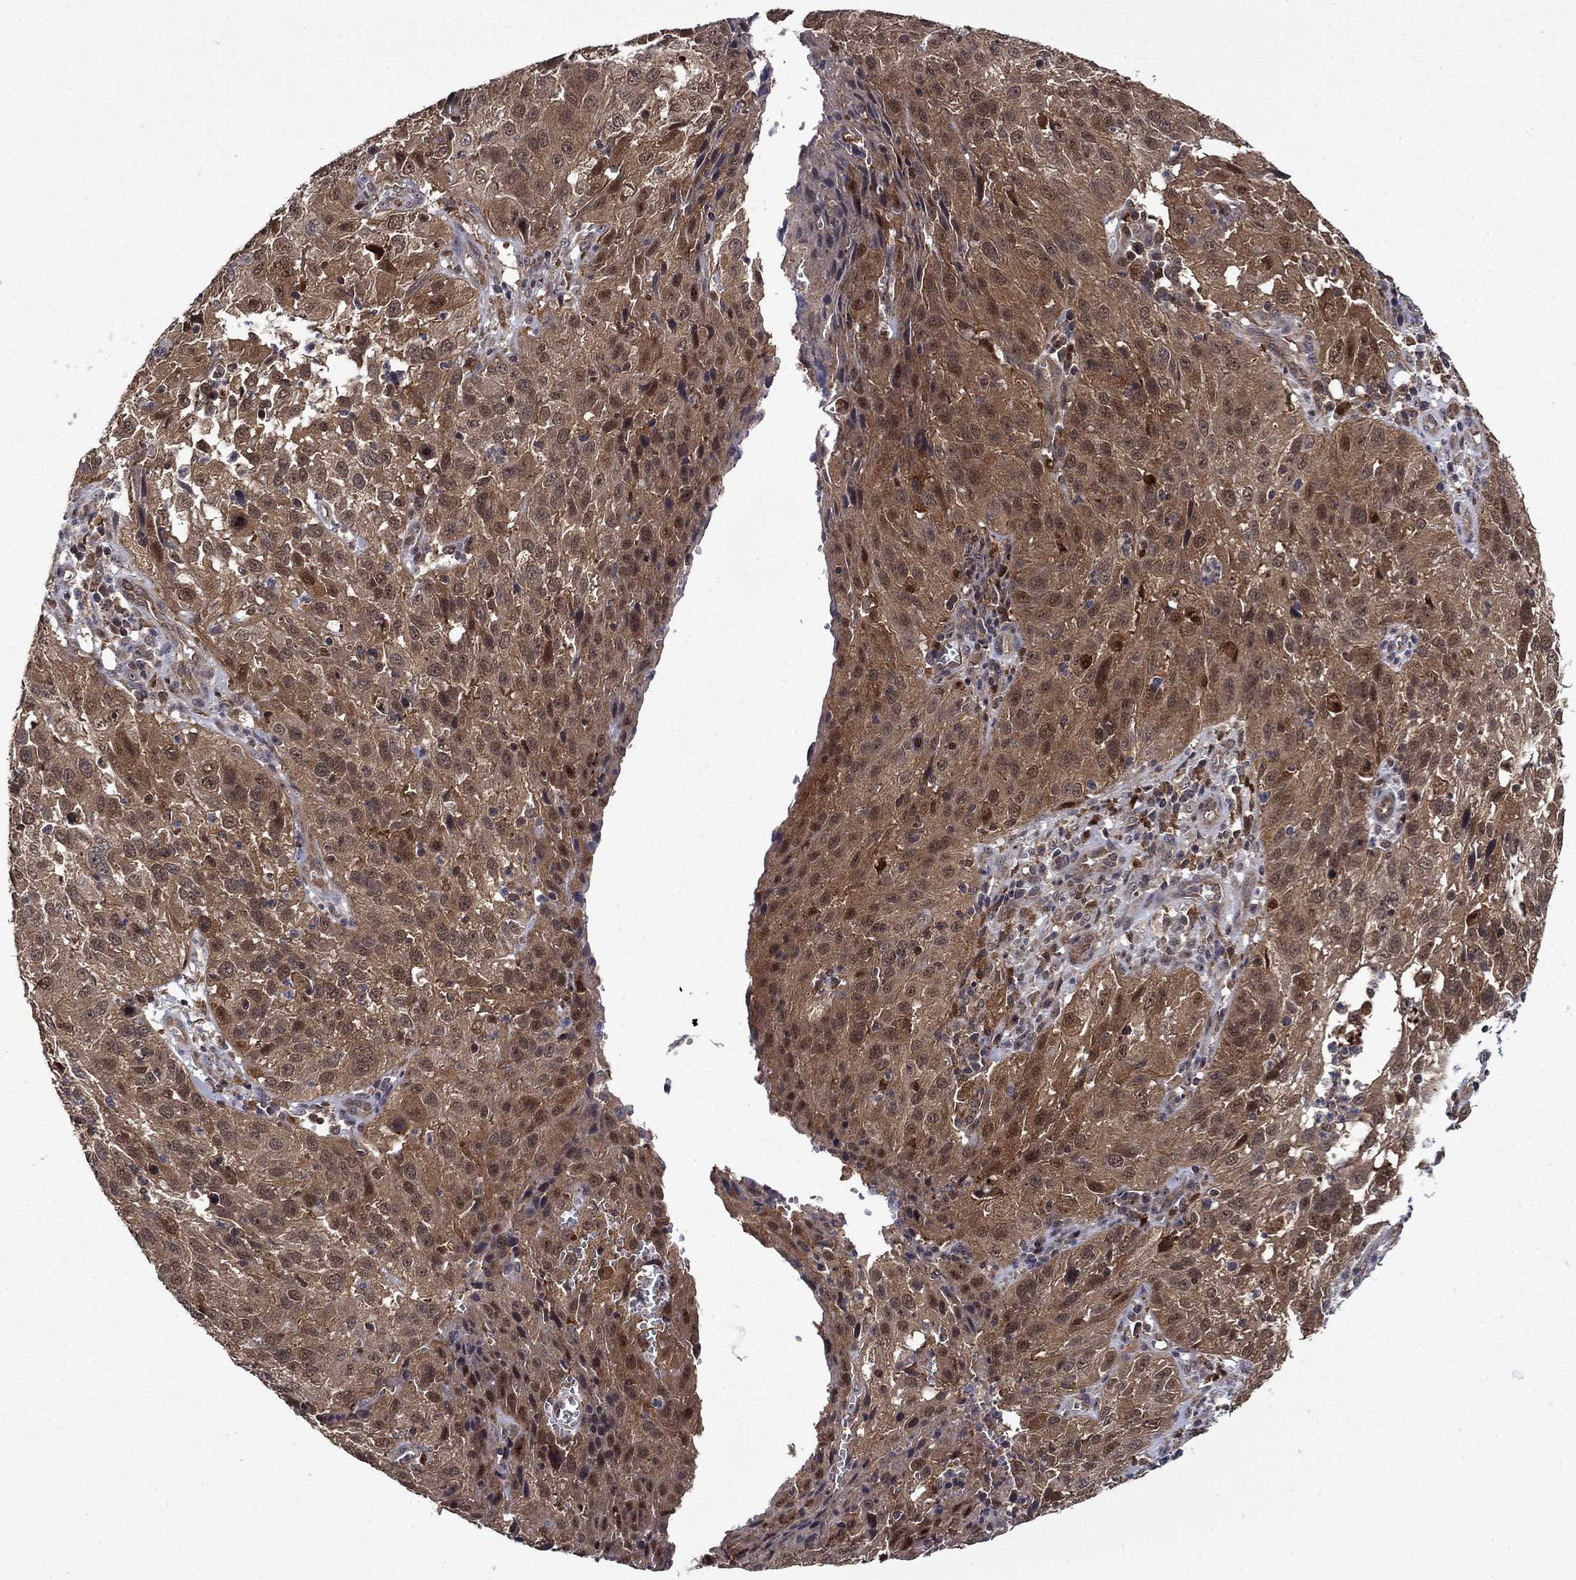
{"staining": {"intensity": "moderate", "quantity": ">75%", "location": "cytoplasmic/membranous"}, "tissue": "cervical cancer", "cell_type": "Tumor cells", "image_type": "cancer", "snomed": [{"axis": "morphology", "description": "Squamous cell carcinoma, NOS"}, {"axis": "topography", "description": "Cervix"}], "caption": "A high-resolution histopathology image shows IHC staining of cervical cancer (squamous cell carcinoma), which exhibits moderate cytoplasmic/membranous expression in about >75% of tumor cells. The protein of interest is shown in brown color, while the nuclei are stained blue.", "gene": "TPMT", "patient": {"sex": "female", "age": 32}}